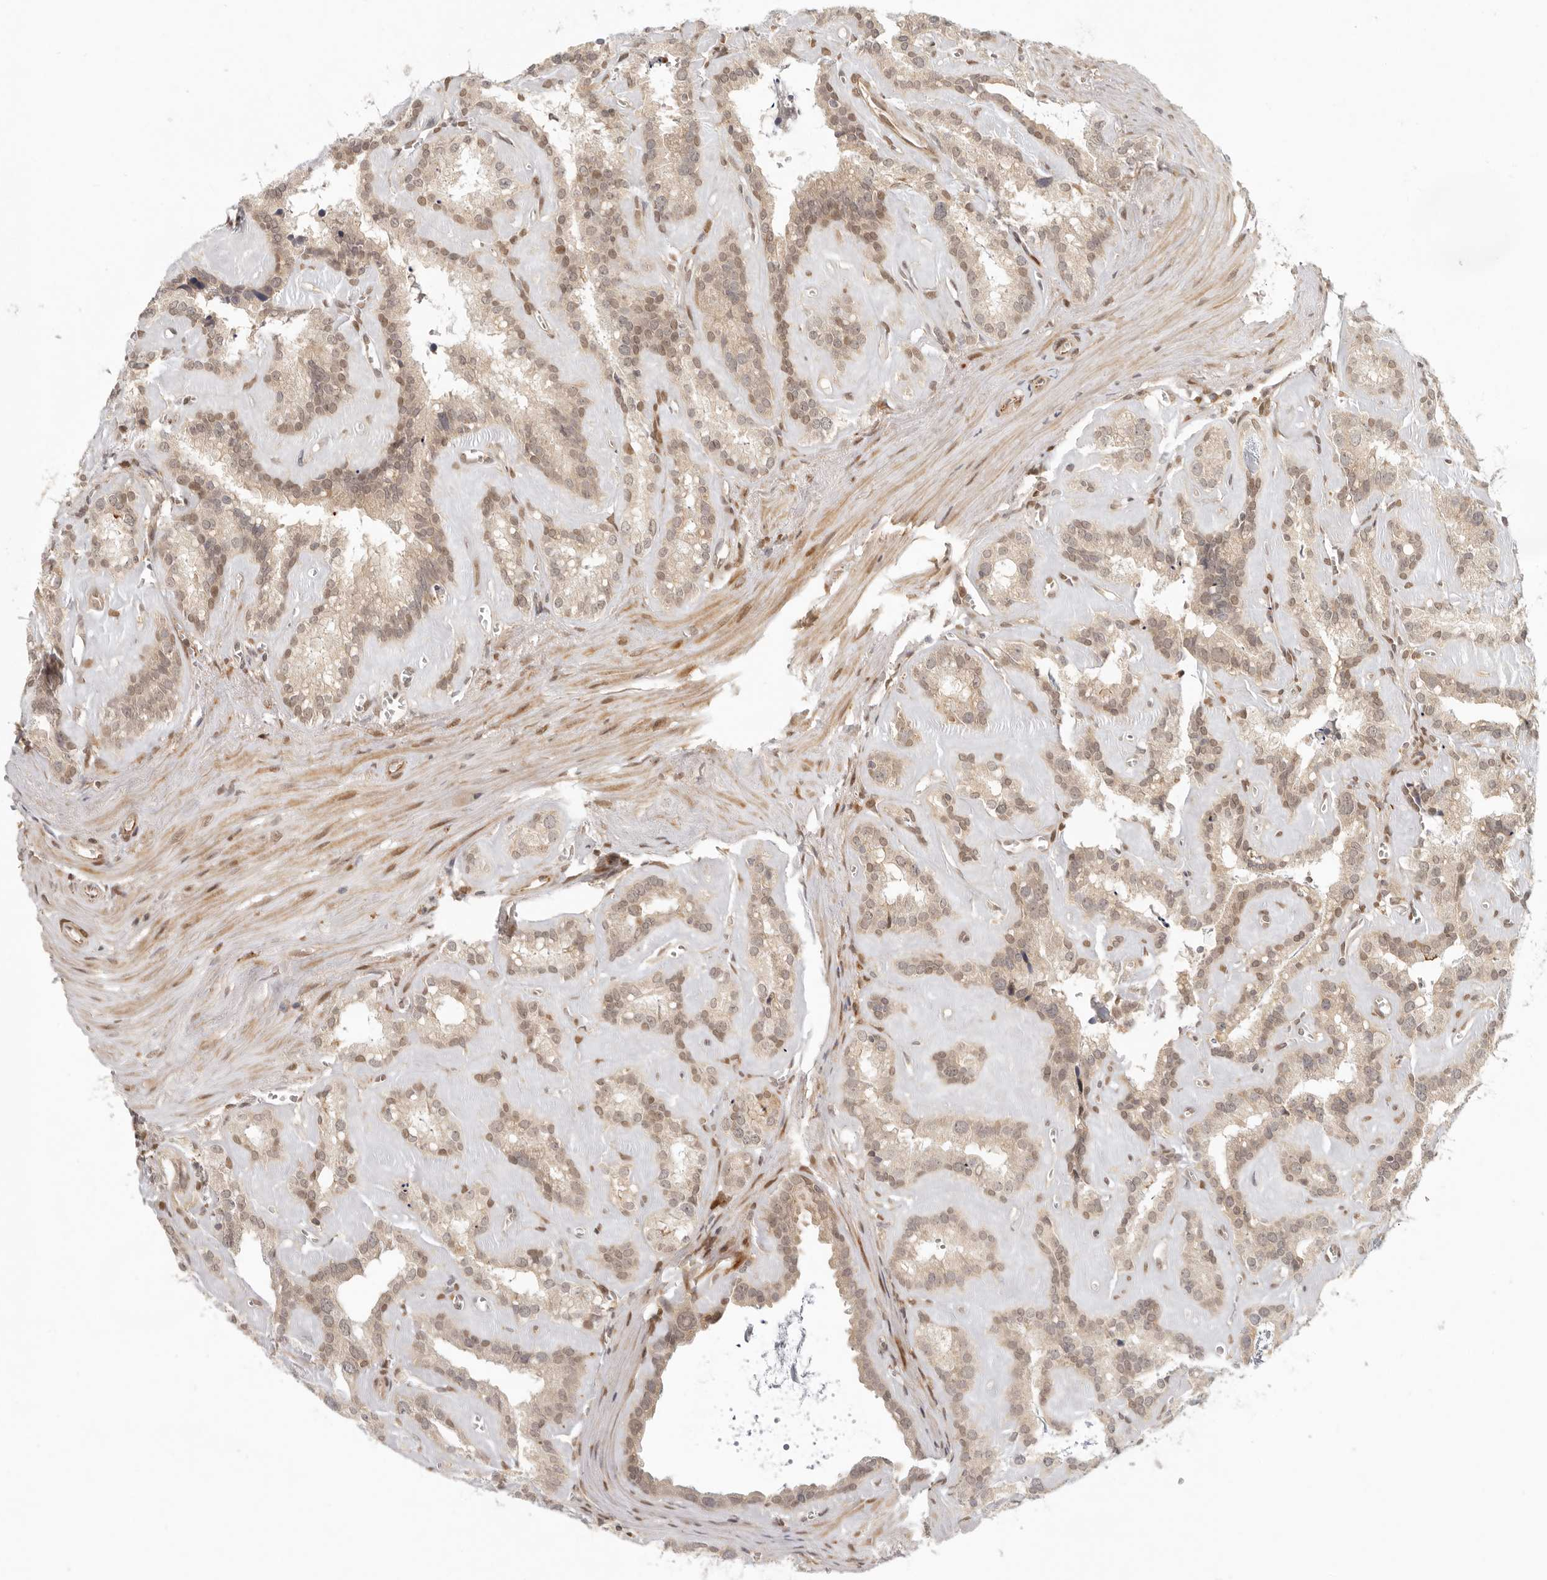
{"staining": {"intensity": "moderate", "quantity": "25%-75%", "location": "cytoplasmic/membranous"}, "tissue": "seminal vesicle", "cell_type": "Glandular cells", "image_type": "normal", "snomed": [{"axis": "morphology", "description": "Normal tissue, NOS"}, {"axis": "topography", "description": "Prostate"}, {"axis": "topography", "description": "Seminal veicle"}], "caption": "IHC (DAB) staining of unremarkable human seminal vesicle shows moderate cytoplasmic/membranous protein positivity in about 25%-75% of glandular cells.", "gene": "AHDC1", "patient": {"sex": "male", "age": 59}}